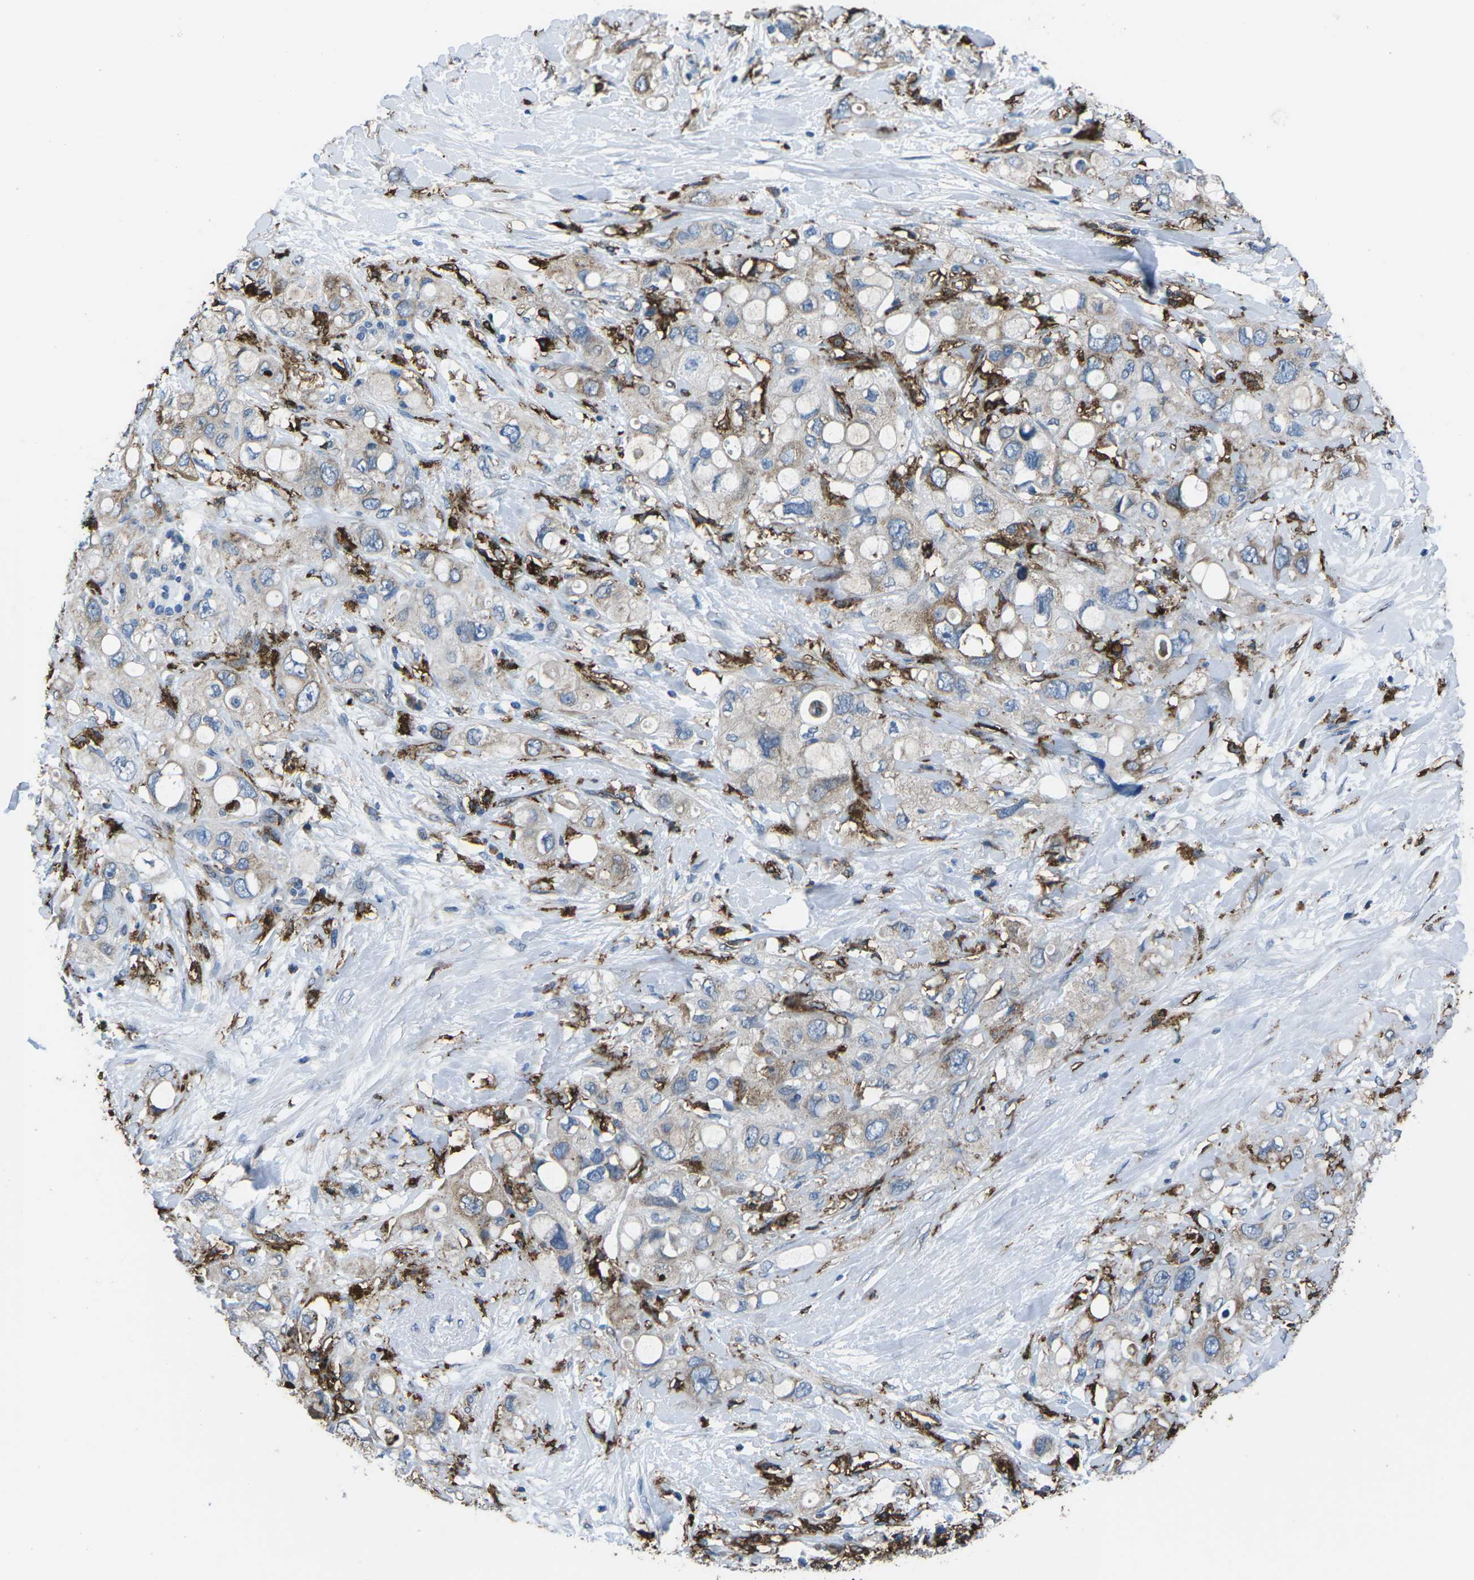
{"staining": {"intensity": "negative", "quantity": "none", "location": "none"}, "tissue": "pancreatic cancer", "cell_type": "Tumor cells", "image_type": "cancer", "snomed": [{"axis": "morphology", "description": "Adenocarcinoma, NOS"}, {"axis": "topography", "description": "Pancreas"}], "caption": "Pancreatic cancer was stained to show a protein in brown. There is no significant expression in tumor cells.", "gene": "PTPN1", "patient": {"sex": "female", "age": 56}}